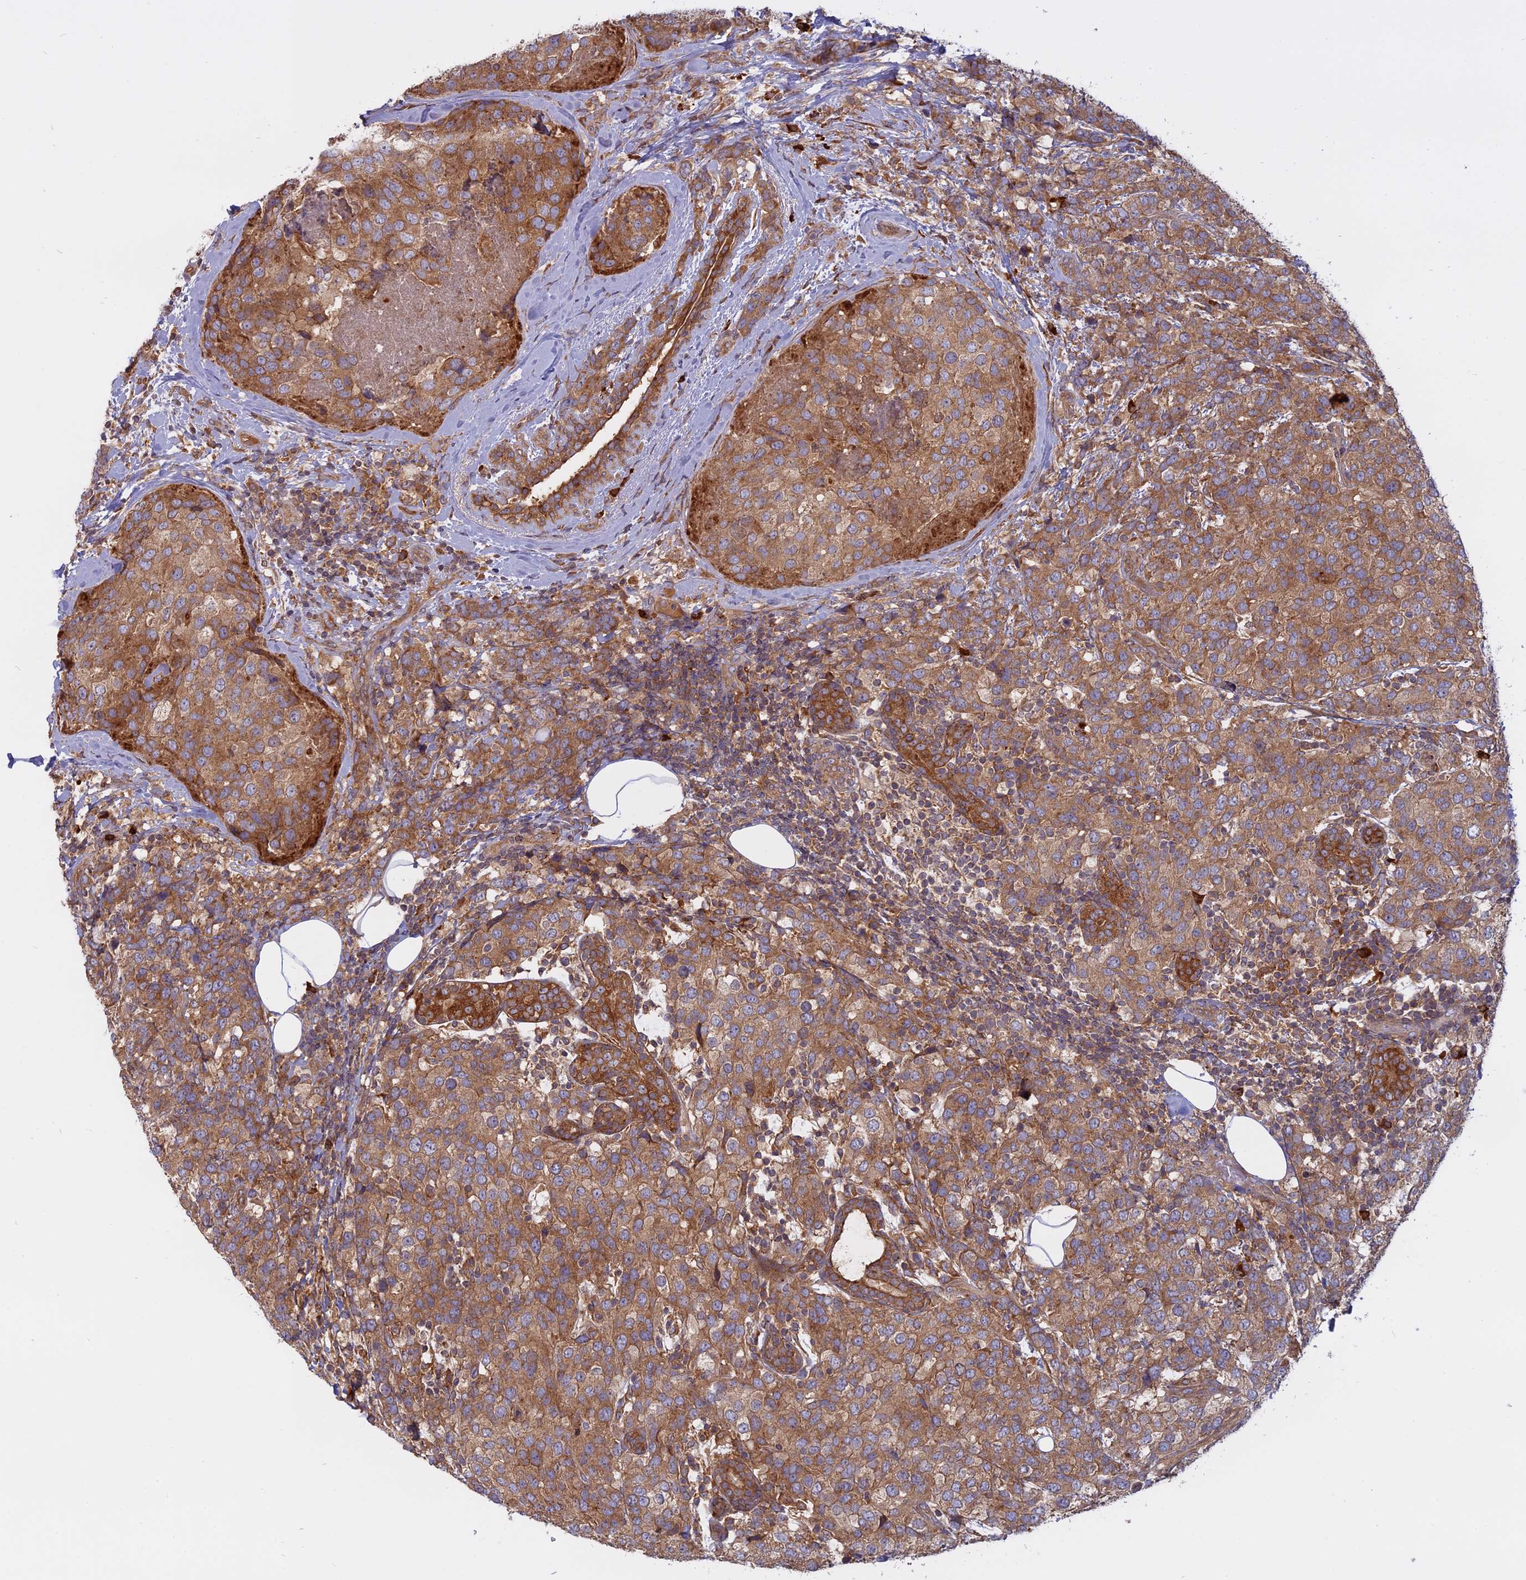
{"staining": {"intensity": "moderate", "quantity": ">75%", "location": "cytoplasmic/membranous"}, "tissue": "breast cancer", "cell_type": "Tumor cells", "image_type": "cancer", "snomed": [{"axis": "morphology", "description": "Lobular carcinoma"}, {"axis": "topography", "description": "Breast"}], "caption": "Lobular carcinoma (breast) stained for a protein exhibits moderate cytoplasmic/membranous positivity in tumor cells.", "gene": "TMEM208", "patient": {"sex": "female", "age": 59}}